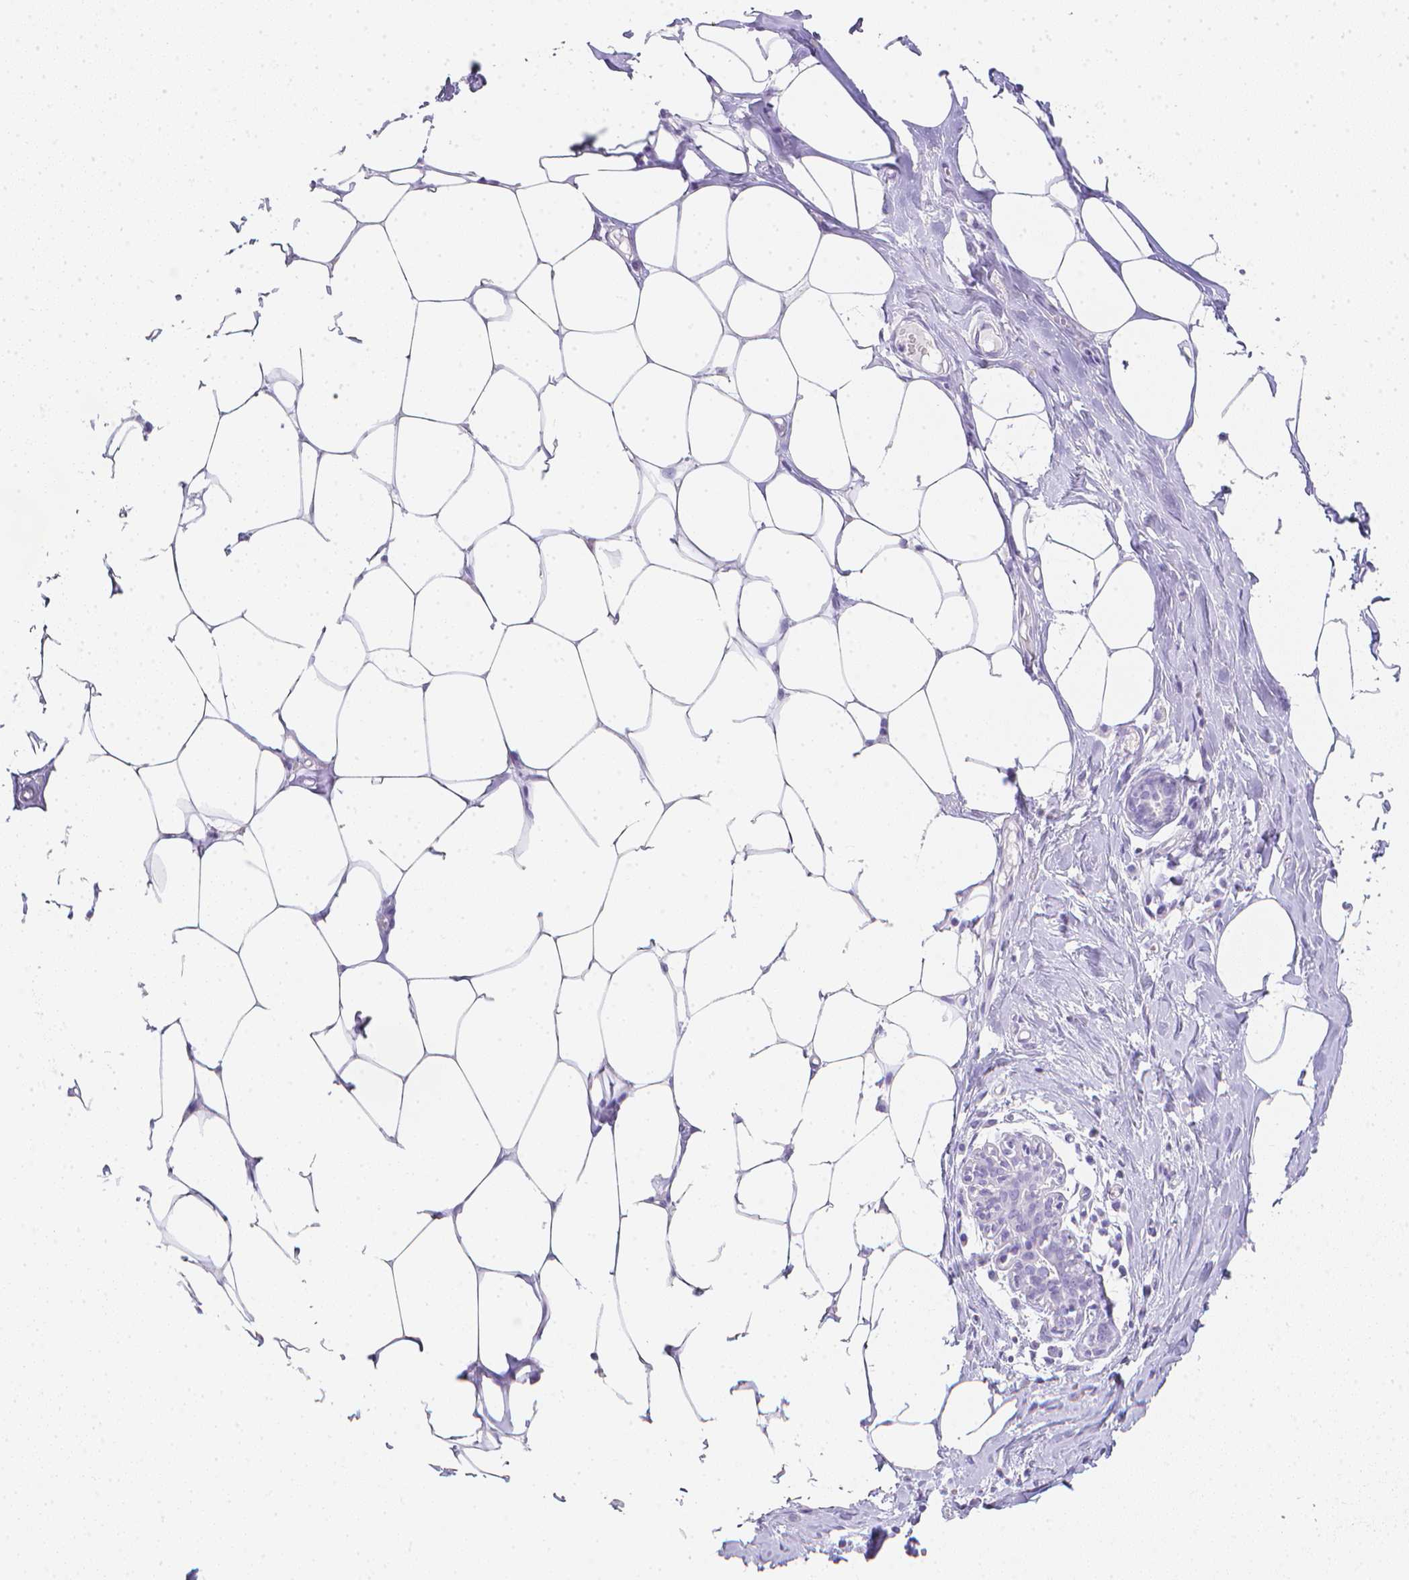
{"staining": {"intensity": "negative", "quantity": "none", "location": "none"}, "tissue": "breast", "cell_type": "Adipocytes", "image_type": "normal", "snomed": [{"axis": "morphology", "description": "Normal tissue, NOS"}, {"axis": "topography", "description": "Breast"}], "caption": "High magnification brightfield microscopy of unremarkable breast stained with DAB (3,3'-diaminobenzidine) (brown) and counterstained with hematoxylin (blue): adipocytes show no significant expression. Nuclei are stained in blue.", "gene": "LGALS4", "patient": {"sex": "female", "age": 27}}